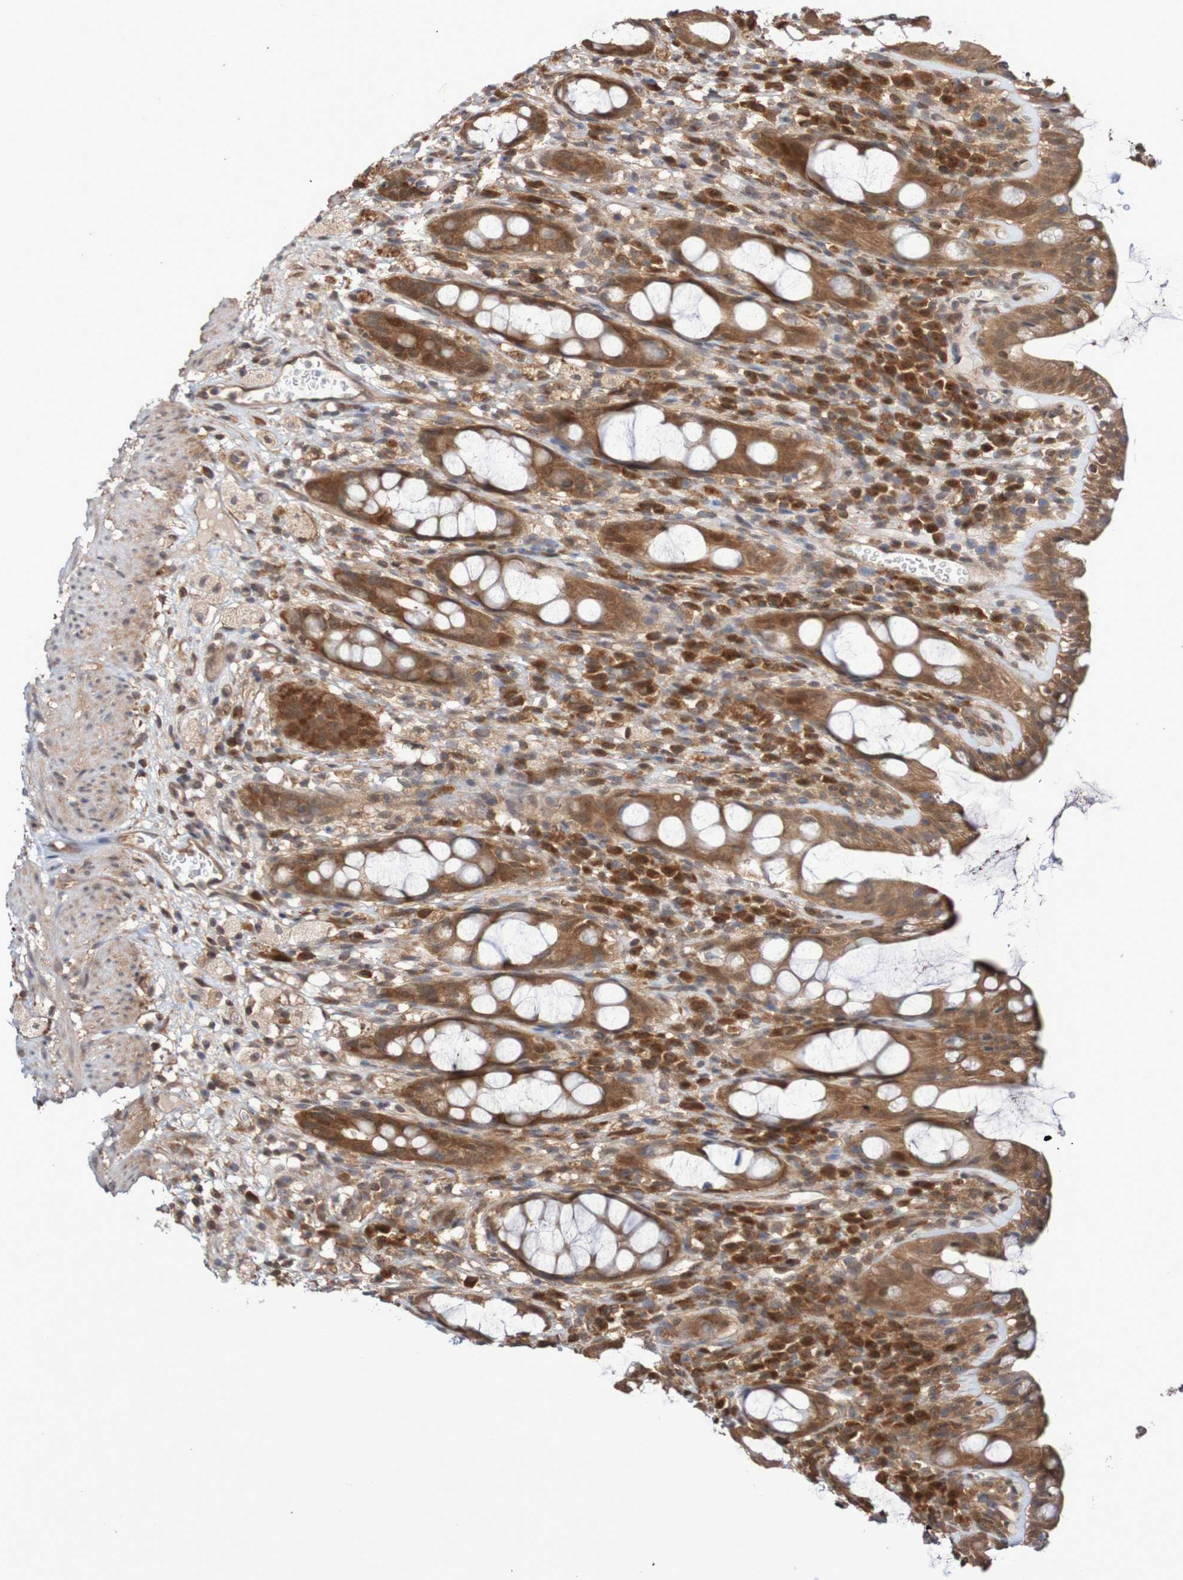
{"staining": {"intensity": "moderate", "quantity": ">75%", "location": "cytoplasmic/membranous"}, "tissue": "rectum", "cell_type": "Glandular cells", "image_type": "normal", "snomed": [{"axis": "morphology", "description": "Normal tissue, NOS"}, {"axis": "topography", "description": "Rectum"}], "caption": "Rectum stained with IHC demonstrates moderate cytoplasmic/membranous expression in approximately >75% of glandular cells.", "gene": "PHPT1", "patient": {"sex": "male", "age": 44}}